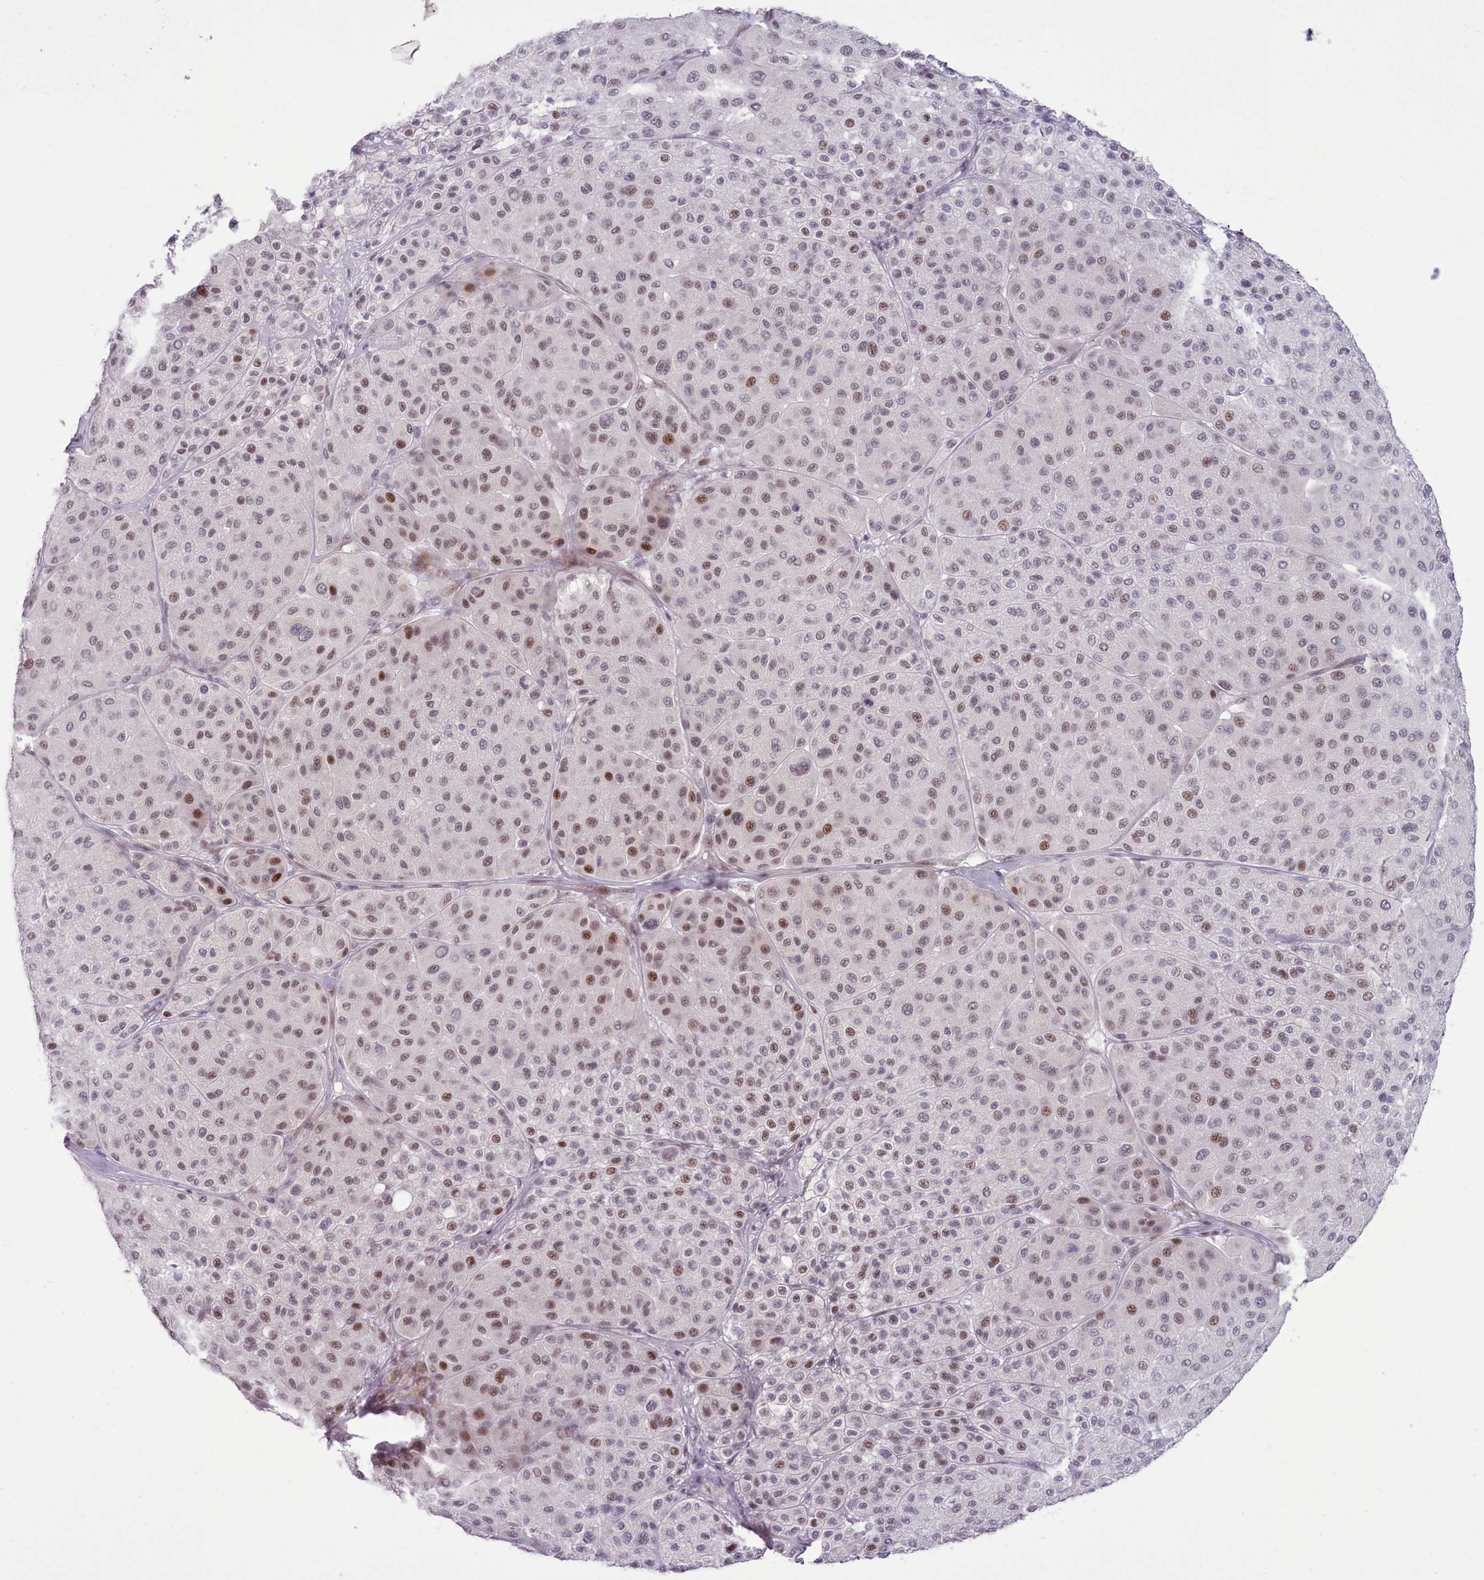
{"staining": {"intensity": "moderate", "quantity": "25%-75%", "location": "nuclear"}, "tissue": "melanoma", "cell_type": "Tumor cells", "image_type": "cancer", "snomed": [{"axis": "morphology", "description": "Malignant melanoma, Metastatic site"}, {"axis": "topography", "description": "Smooth muscle"}], "caption": "Immunohistochemistry image of neoplastic tissue: human malignant melanoma (metastatic site) stained using immunohistochemistry exhibits medium levels of moderate protein expression localized specifically in the nuclear of tumor cells, appearing as a nuclear brown color.", "gene": "RFX1", "patient": {"sex": "male", "age": 41}}